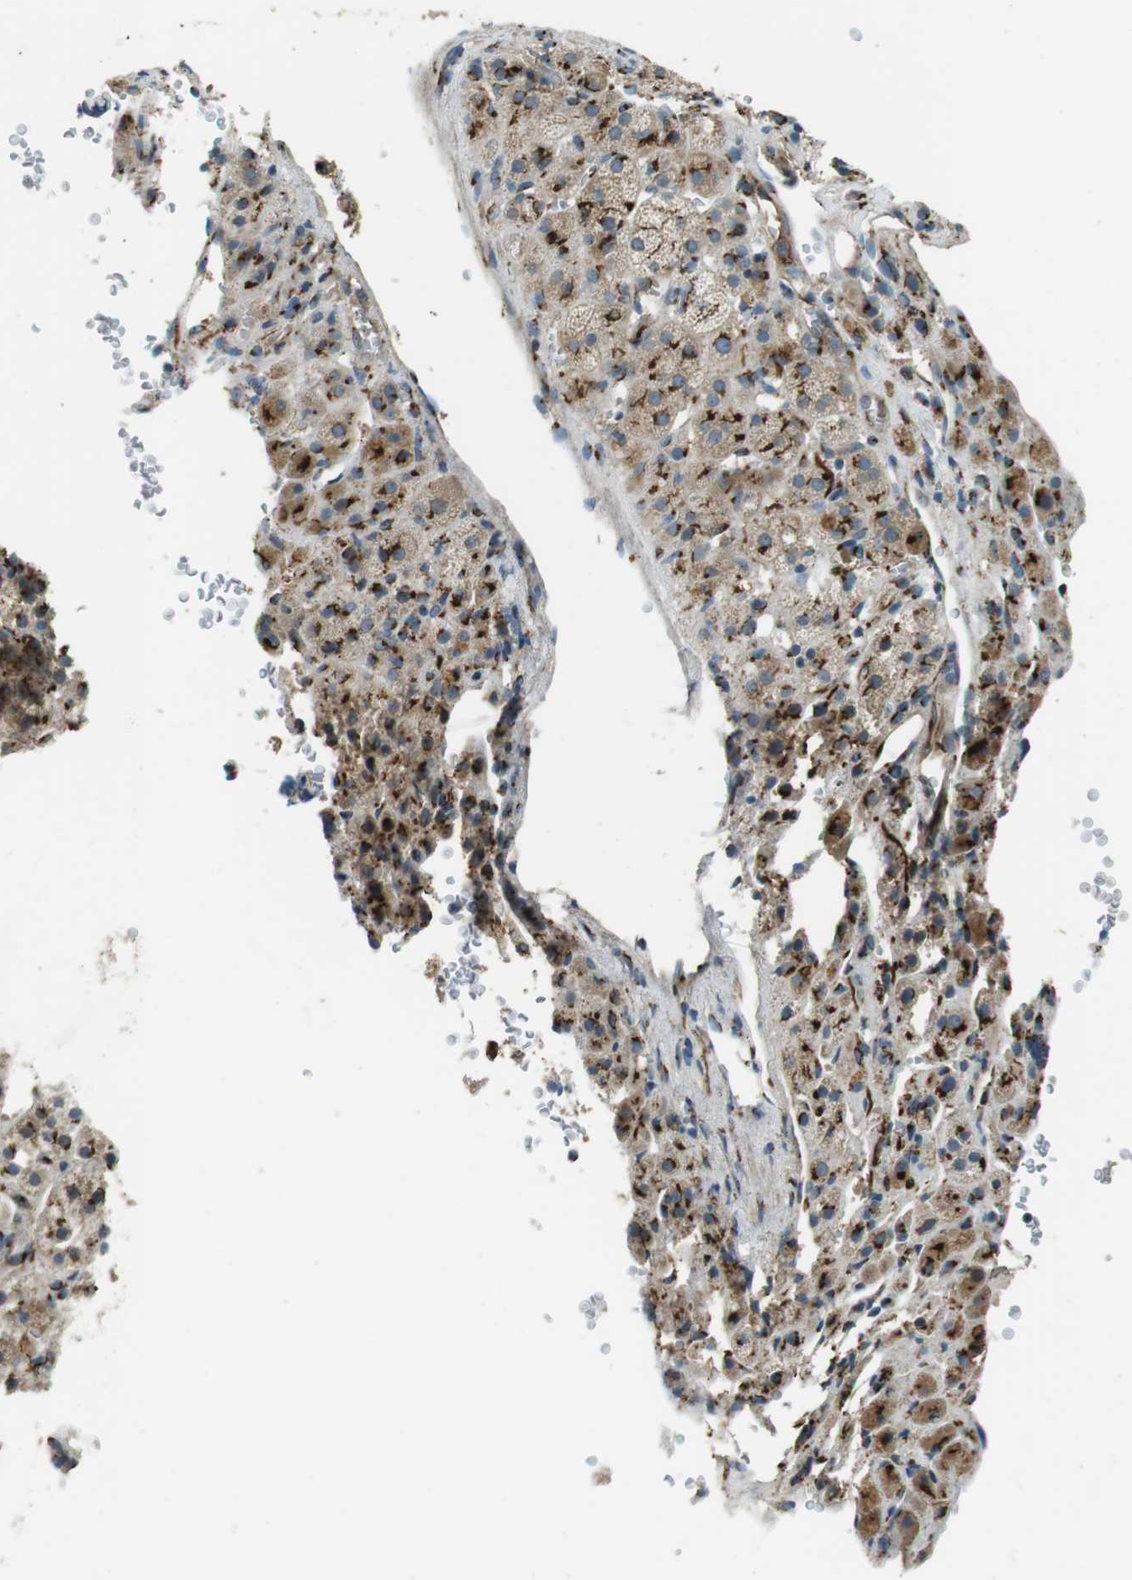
{"staining": {"intensity": "strong", "quantity": ">75%", "location": "cytoplasmic/membranous"}, "tissue": "adrenal gland", "cell_type": "Glandular cells", "image_type": "normal", "snomed": [{"axis": "morphology", "description": "Normal tissue, NOS"}, {"axis": "topography", "description": "Adrenal gland"}], "caption": "Glandular cells display high levels of strong cytoplasmic/membranous staining in approximately >75% of cells in normal human adrenal gland. Using DAB (brown) and hematoxylin (blue) stains, captured at high magnification using brightfield microscopy.", "gene": "TMEM115", "patient": {"sex": "female", "age": 57}}